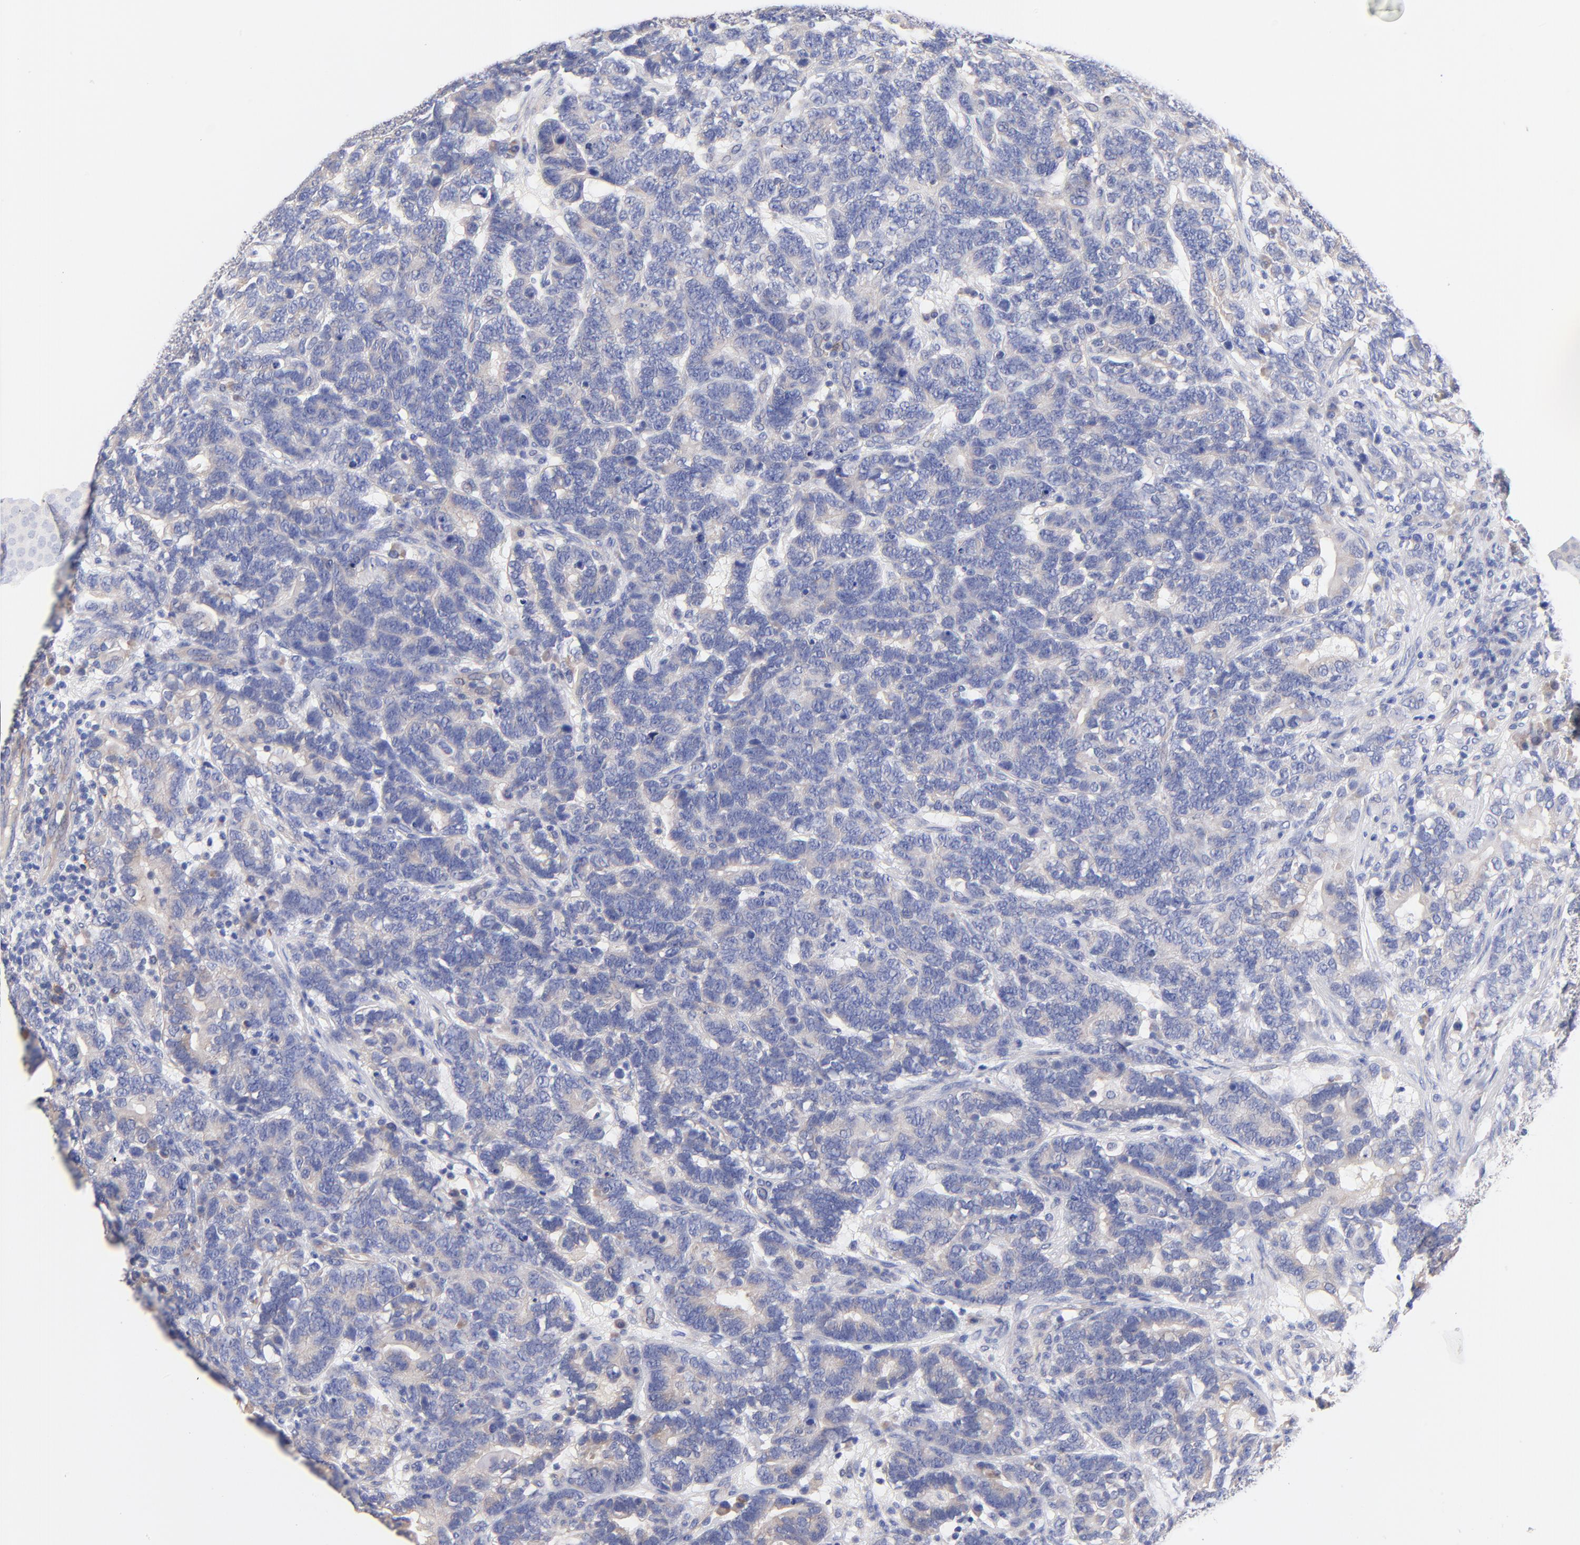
{"staining": {"intensity": "negative", "quantity": "none", "location": "none"}, "tissue": "testis cancer", "cell_type": "Tumor cells", "image_type": "cancer", "snomed": [{"axis": "morphology", "description": "Carcinoma, Embryonal, NOS"}, {"axis": "topography", "description": "Testis"}], "caption": "Immunohistochemistry (IHC) image of neoplastic tissue: human testis embryonal carcinoma stained with DAB (3,3'-diaminobenzidine) displays no significant protein expression in tumor cells. The staining was performed using DAB (3,3'-diaminobenzidine) to visualize the protein expression in brown, while the nuclei were stained in blue with hematoxylin (Magnification: 20x).", "gene": "TNFRSF13C", "patient": {"sex": "male", "age": 26}}